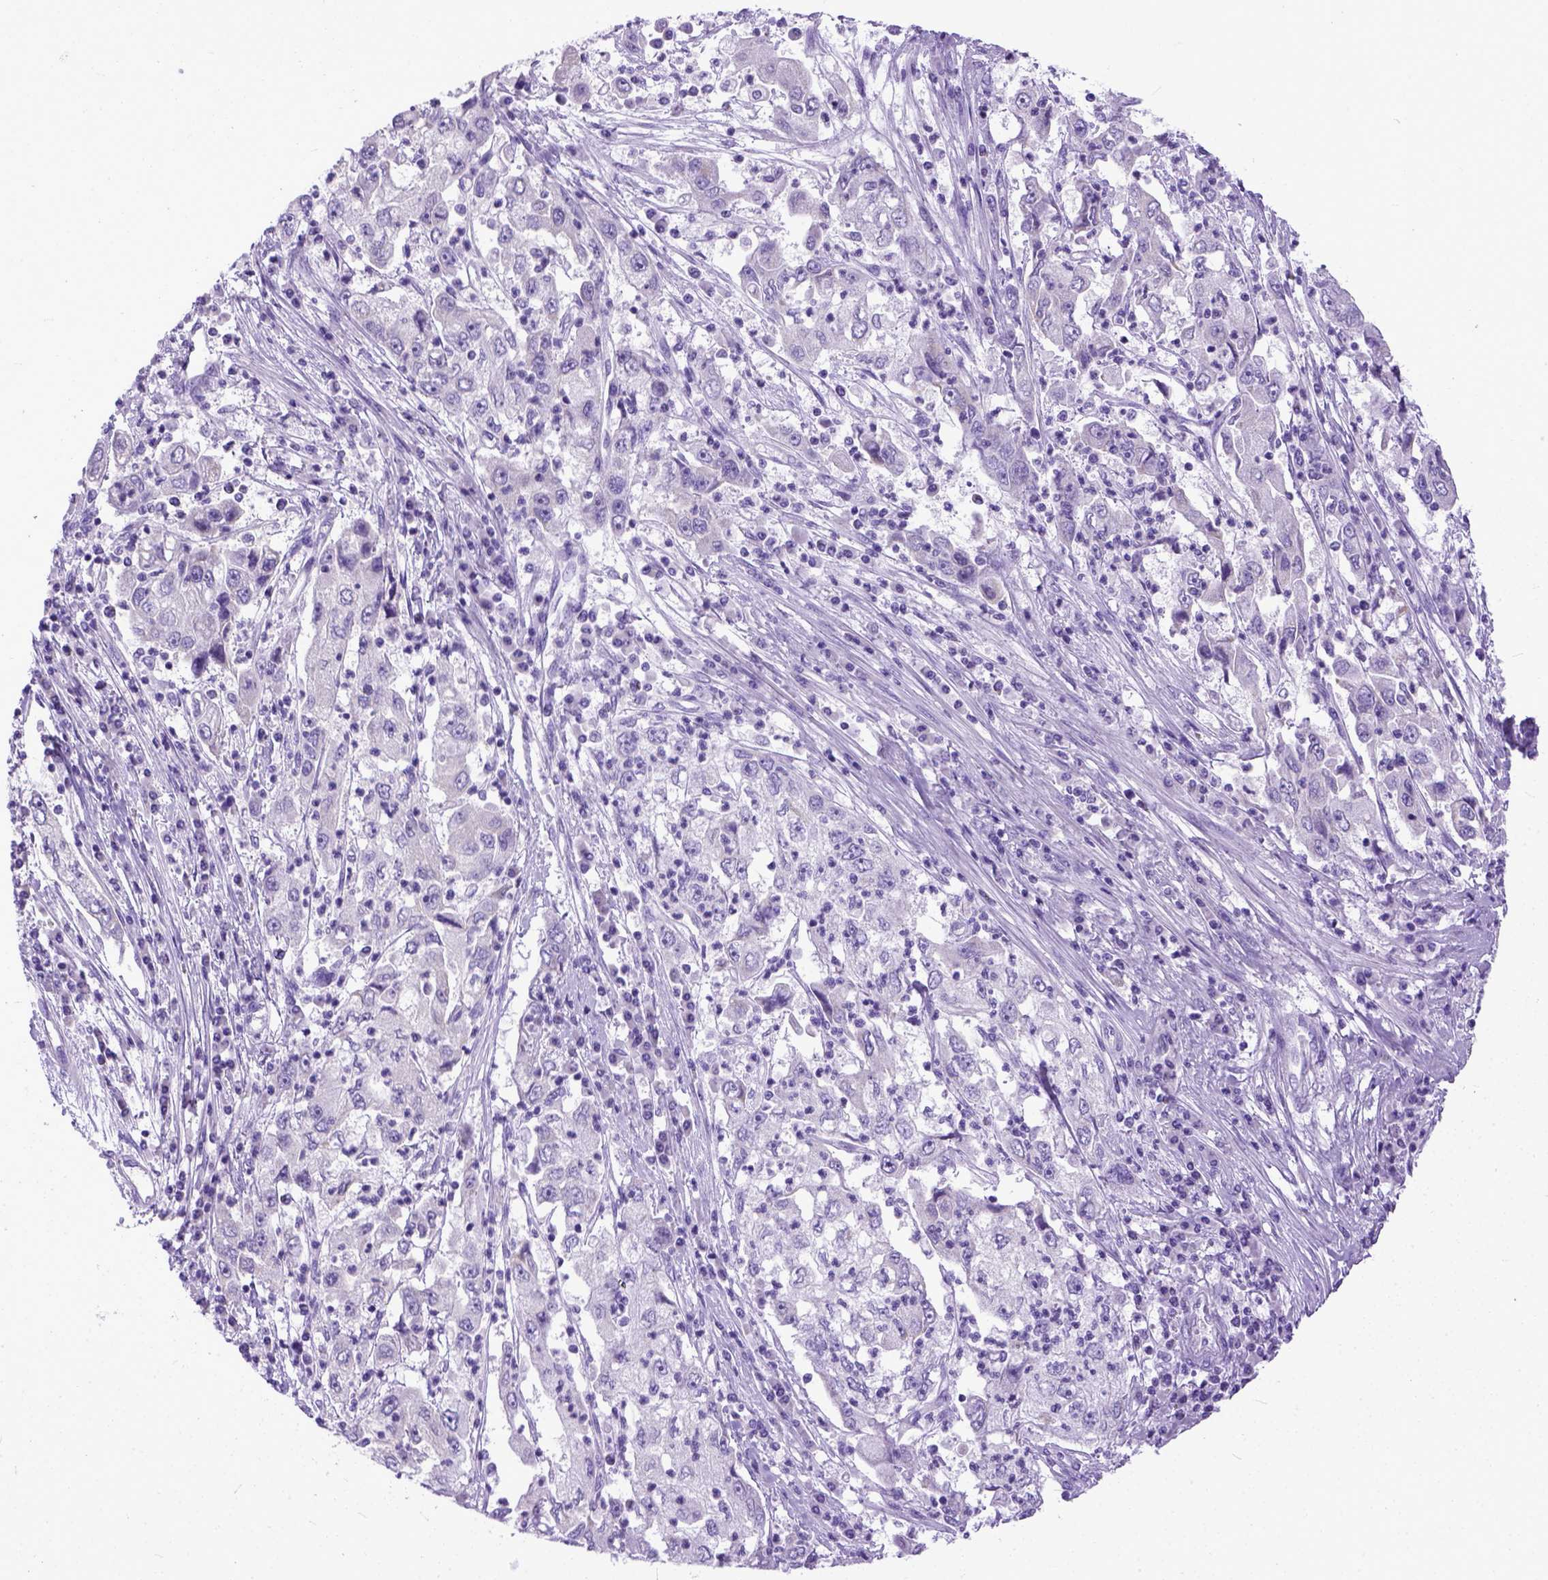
{"staining": {"intensity": "negative", "quantity": "none", "location": "none"}, "tissue": "cervical cancer", "cell_type": "Tumor cells", "image_type": "cancer", "snomed": [{"axis": "morphology", "description": "Squamous cell carcinoma, NOS"}, {"axis": "topography", "description": "Cervix"}], "caption": "Immunohistochemistry (IHC) image of neoplastic tissue: human cervical squamous cell carcinoma stained with DAB exhibits no significant protein expression in tumor cells.", "gene": "PPL", "patient": {"sex": "female", "age": 36}}